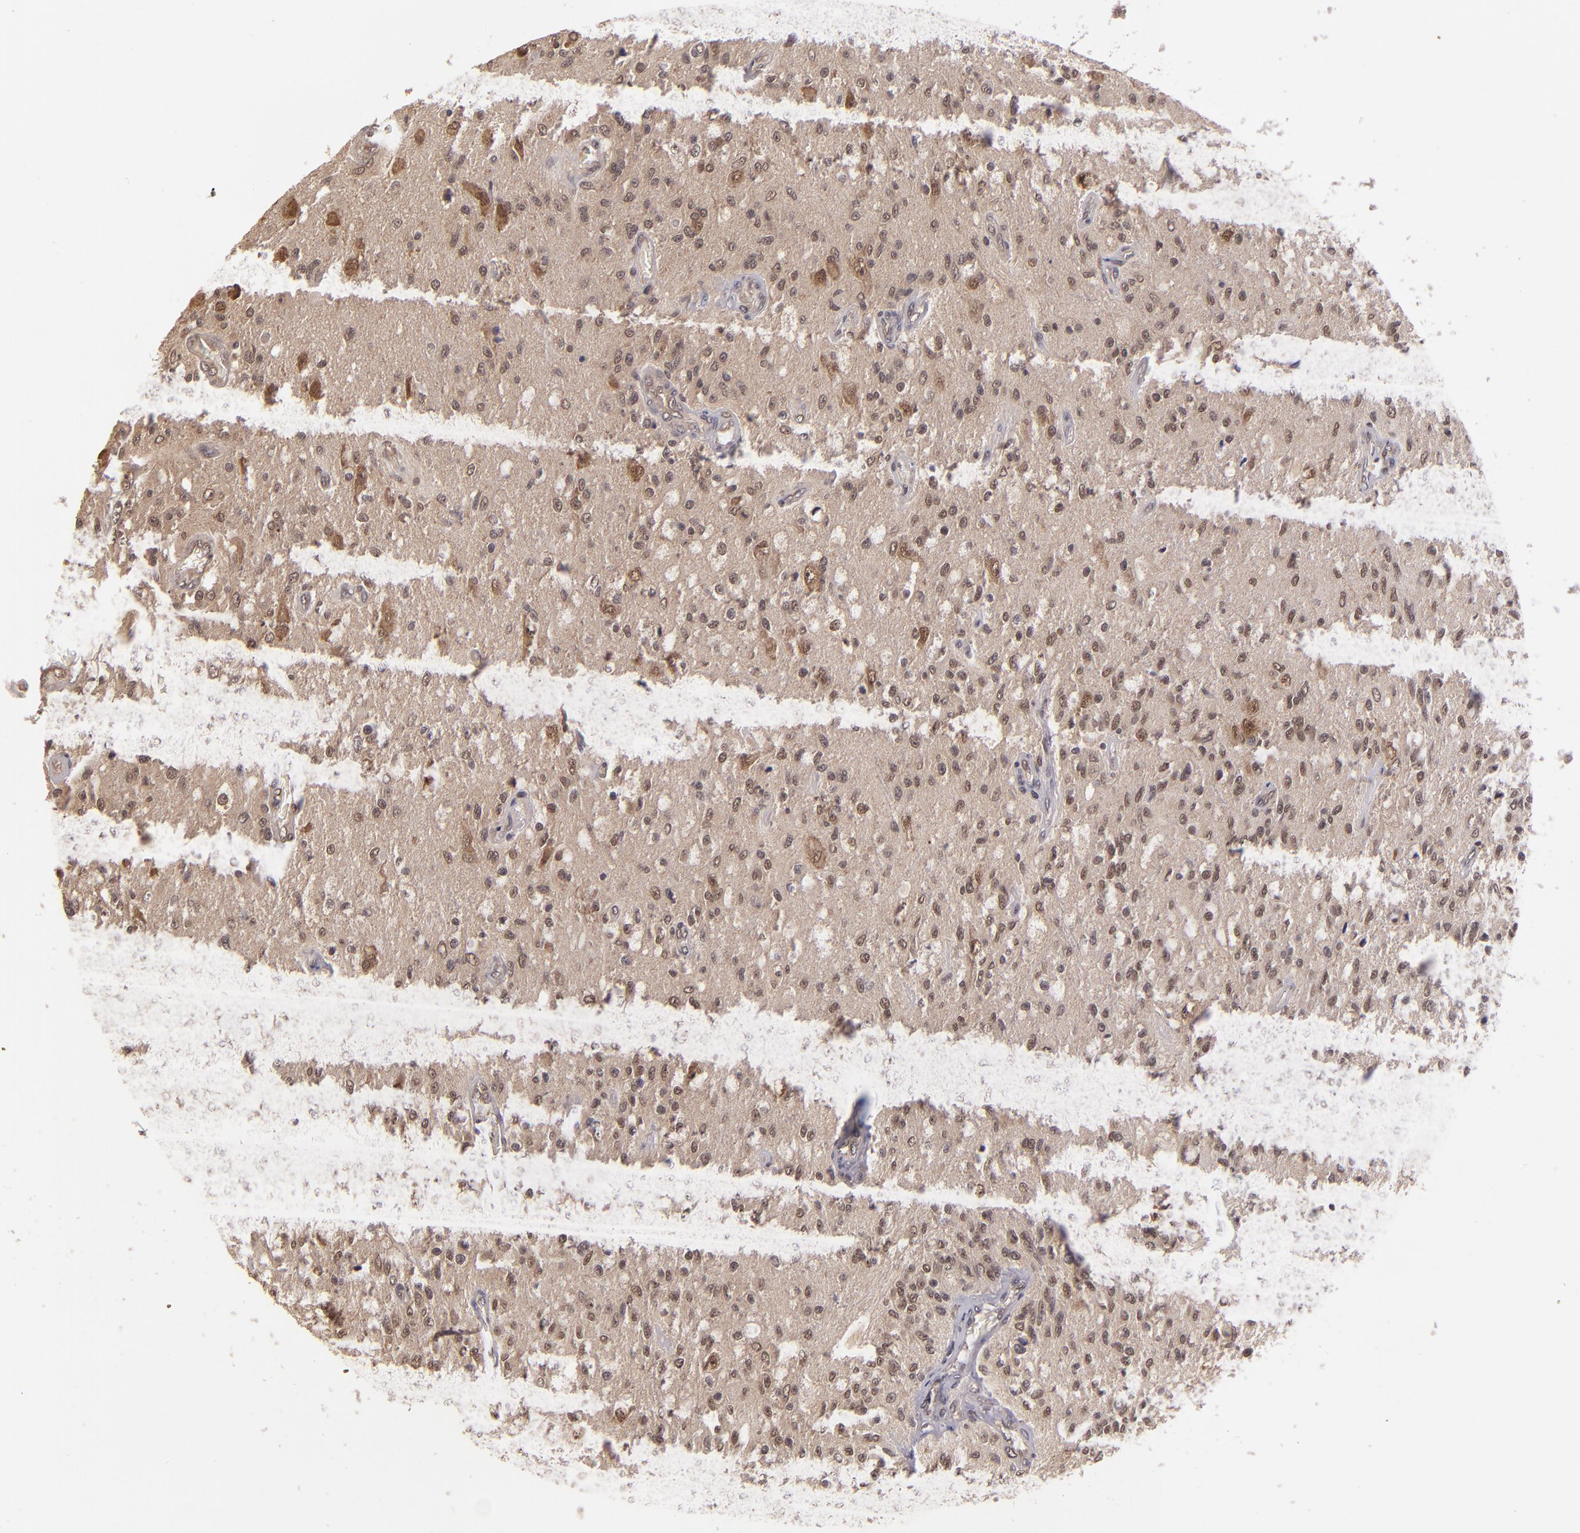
{"staining": {"intensity": "moderate", "quantity": ">75%", "location": "nuclear"}, "tissue": "glioma", "cell_type": "Tumor cells", "image_type": "cancer", "snomed": [{"axis": "morphology", "description": "Normal tissue, NOS"}, {"axis": "morphology", "description": "Glioma, malignant, High grade"}, {"axis": "topography", "description": "Cerebral cortex"}], "caption": "Immunohistochemistry (DAB) staining of malignant glioma (high-grade) displays moderate nuclear protein expression in approximately >75% of tumor cells. Nuclei are stained in blue.", "gene": "ABHD12B", "patient": {"sex": "male", "age": 77}}